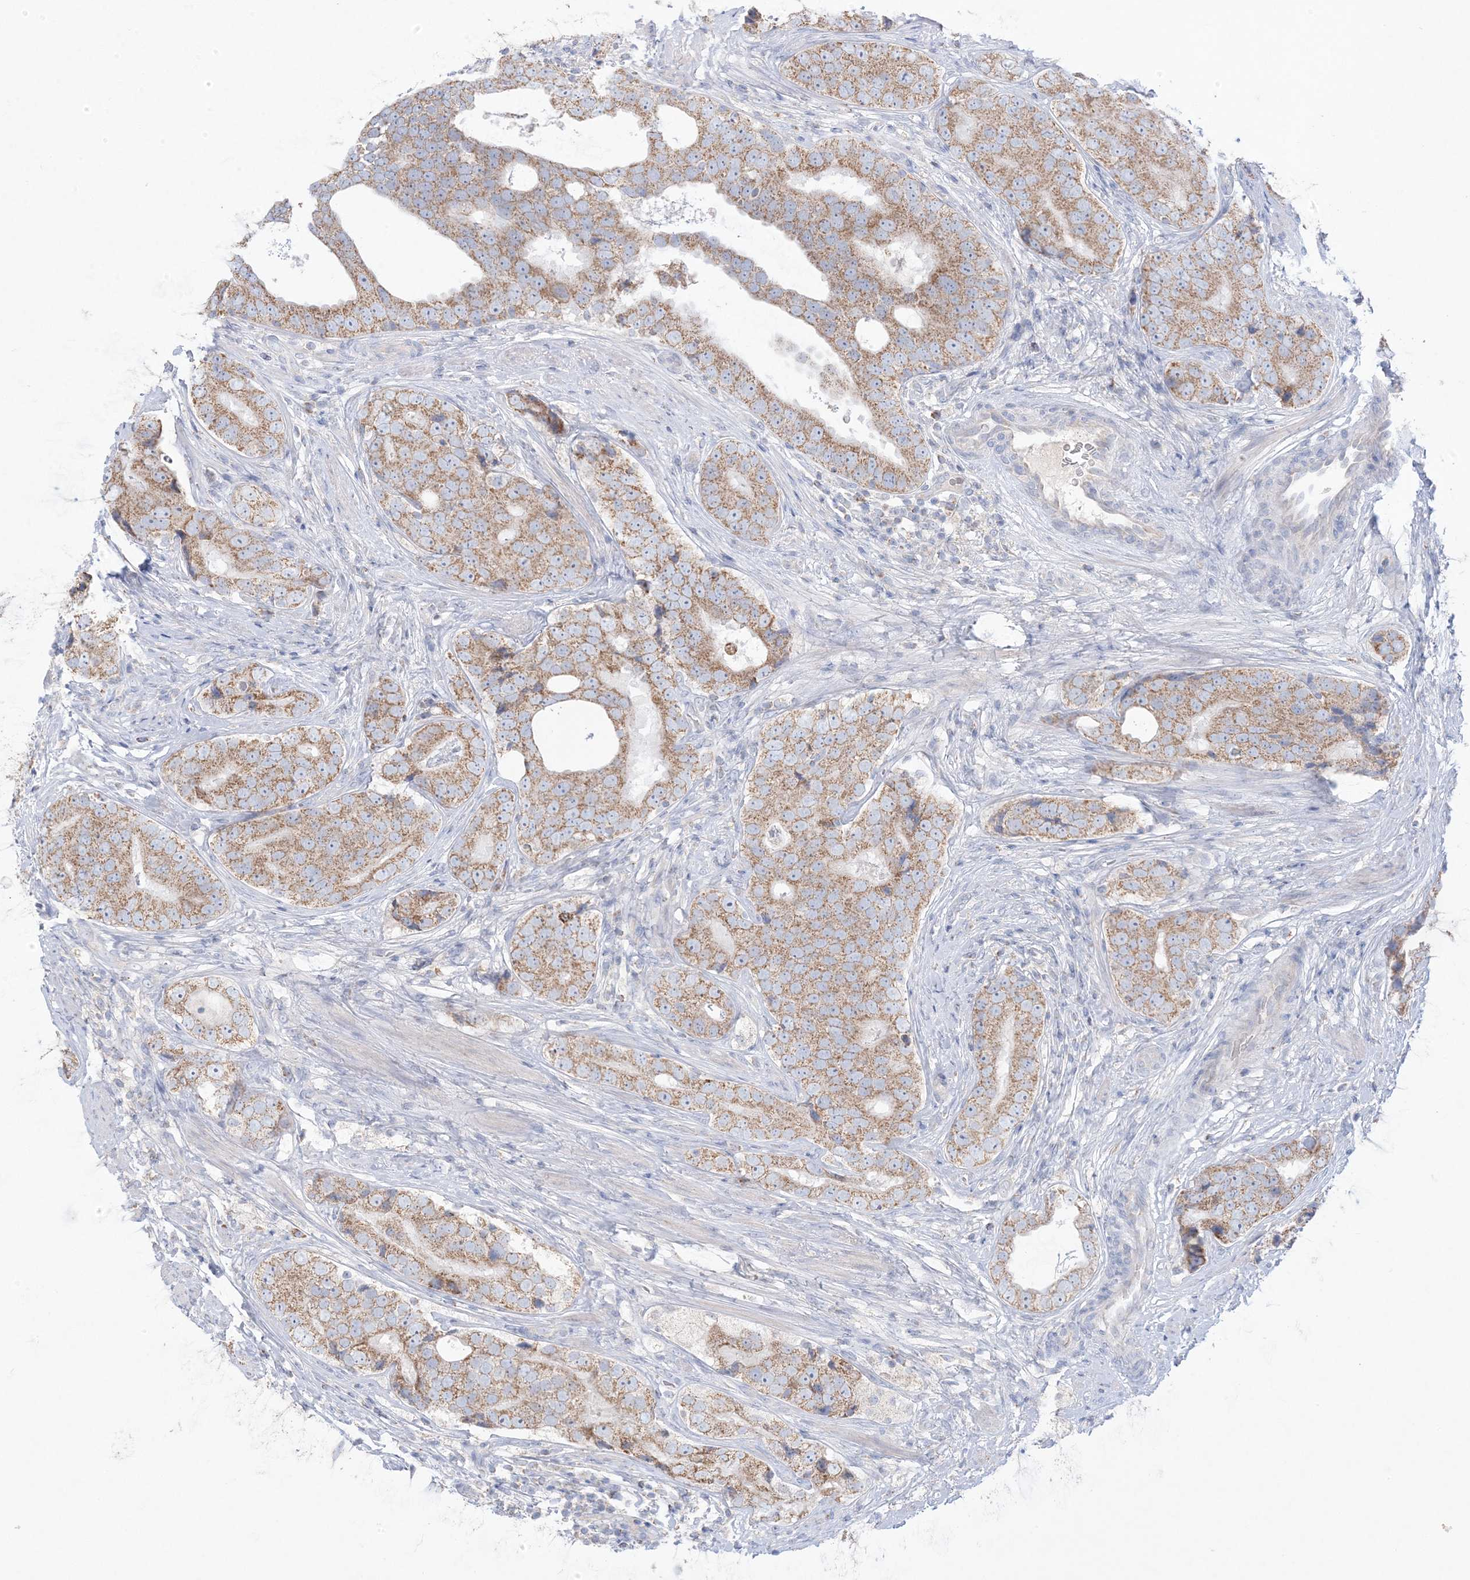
{"staining": {"intensity": "moderate", "quantity": ">75%", "location": "cytoplasmic/membranous"}, "tissue": "prostate cancer", "cell_type": "Tumor cells", "image_type": "cancer", "snomed": [{"axis": "morphology", "description": "Adenocarcinoma, High grade"}, {"axis": "topography", "description": "Prostate"}], "caption": "IHC photomicrograph of neoplastic tissue: high-grade adenocarcinoma (prostate) stained using IHC exhibits medium levels of moderate protein expression localized specifically in the cytoplasmic/membranous of tumor cells, appearing as a cytoplasmic/membranous brown color.", "gene": "KCTD6", "patient": {"sex": "male", "age": 56}}